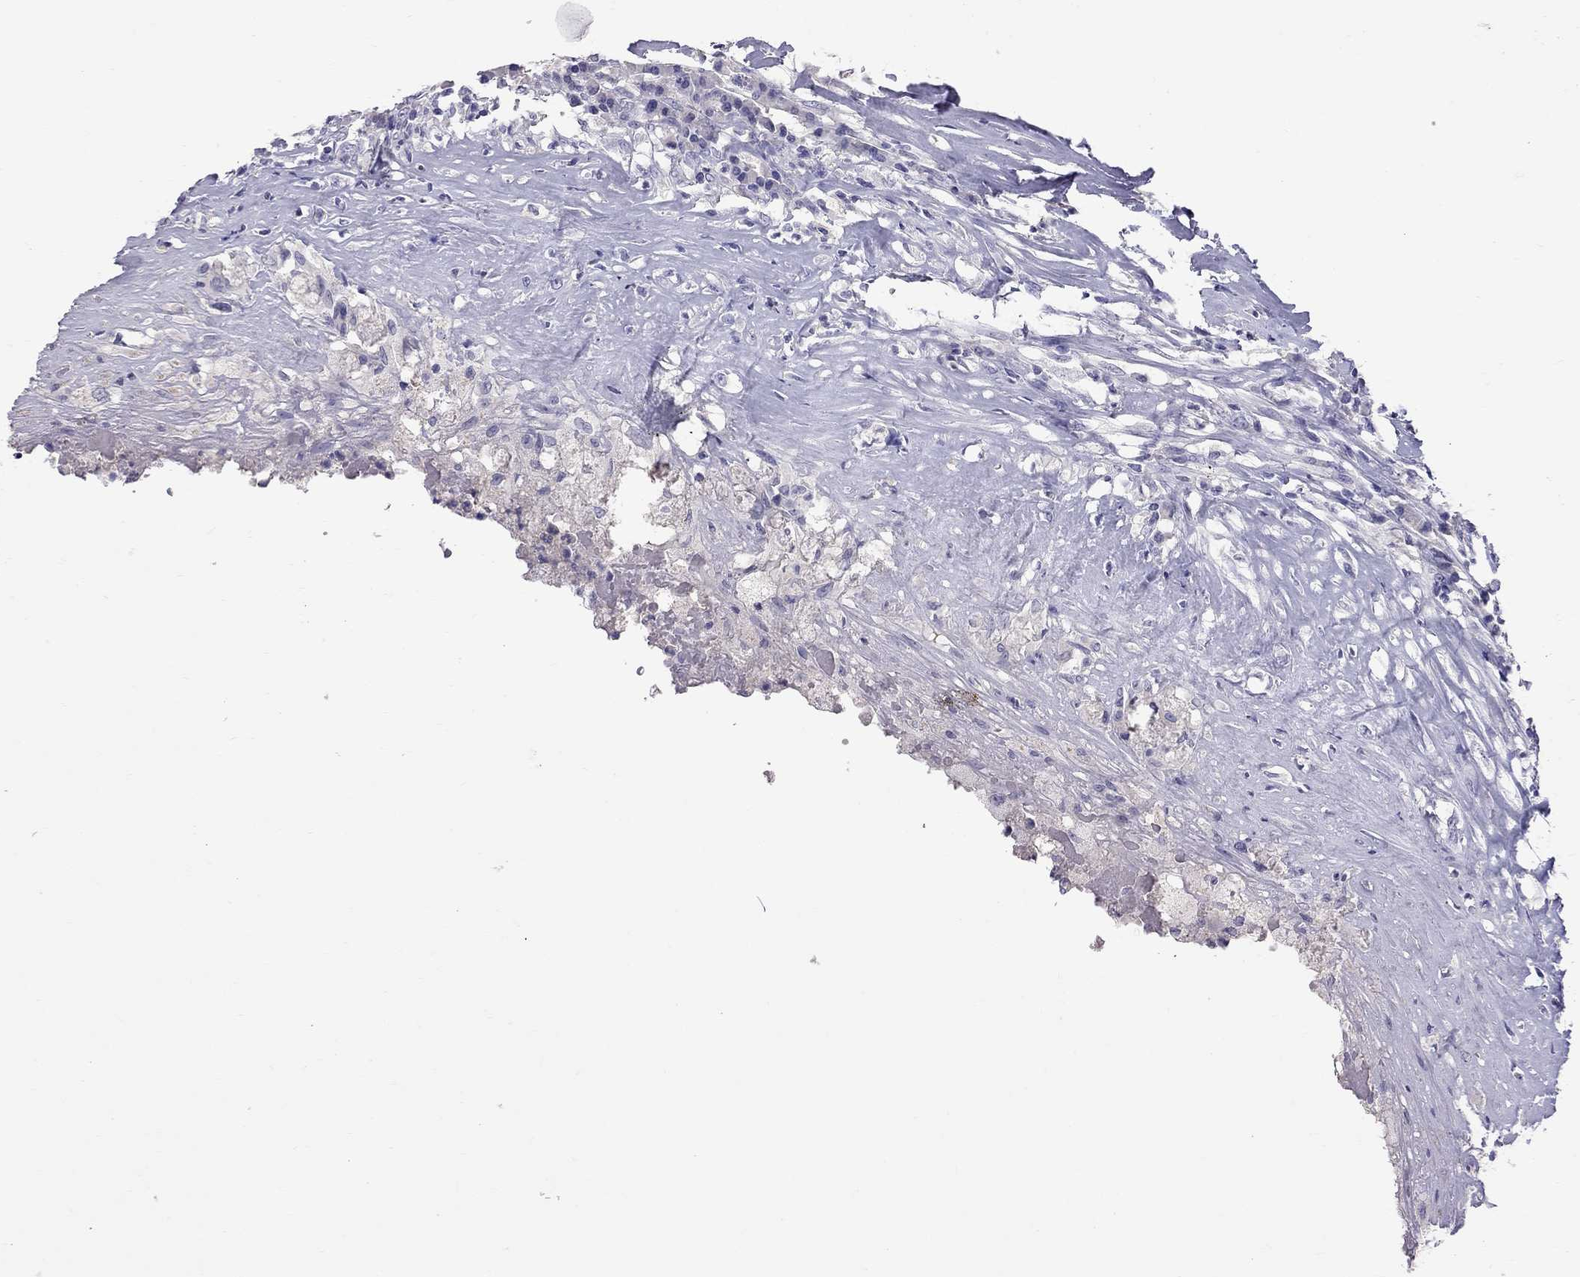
{"staining": {"intensity": "negative", "quantity": "none", "location": "none"}, "tissue": "testis cancer", "cell_type": "Tumor cells", "image_type": "cancer", "snomed": [{"axis": "morphology", "description": "Necrosis, NOS"}, {"axis": "morphology", "description": "Carcinoma, Embryonal, NOS"}, {"axis": "topography", "description": "Testis"}], "caption": "Immunohistochemistry (IHC) of human testis cancer exhibits no positivity in tumor cells.", "gene": "CFAP91", "patient": {"sex": "male", "age": 19}}